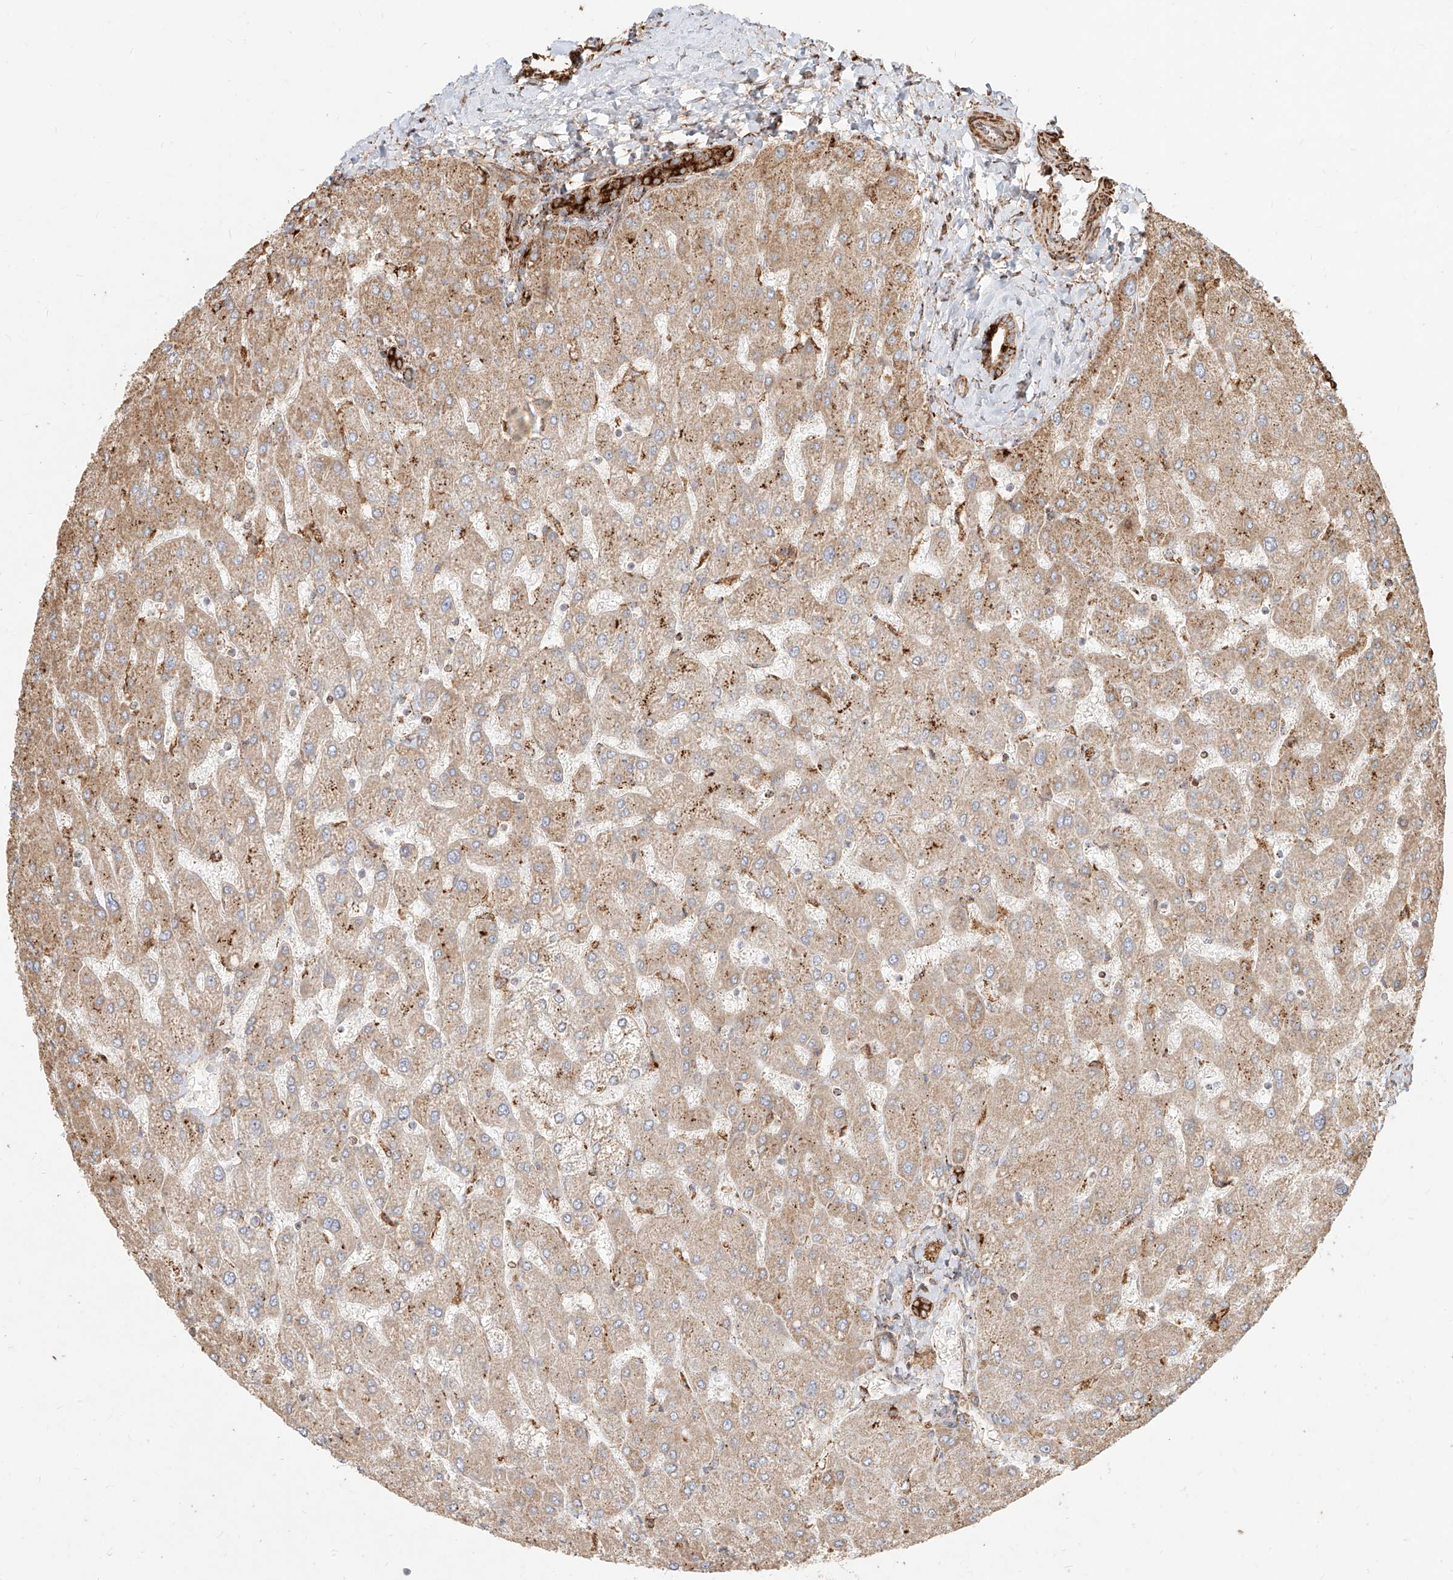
{"staining": {"intensity": "strong", "quantity": ">75%", "location": "cytoplasmic/membranous"}, "tissue": "liver", "cell_type": "Cholangiocytes", "image_type": "normal", "snomed": [{"axis": "morphology", "description": "Normal tissue, NOS"}, {"axis": "topography", "description": "Liver"}], "caption": "About >75% of cholangiocytes in unremarkable human liver reveal strong cytoplasmic/membranous protein staining as visualized by brown immunohistochemical staining.", "gene": "MTX2", "patient": {"sex": "male", "age": 55}}